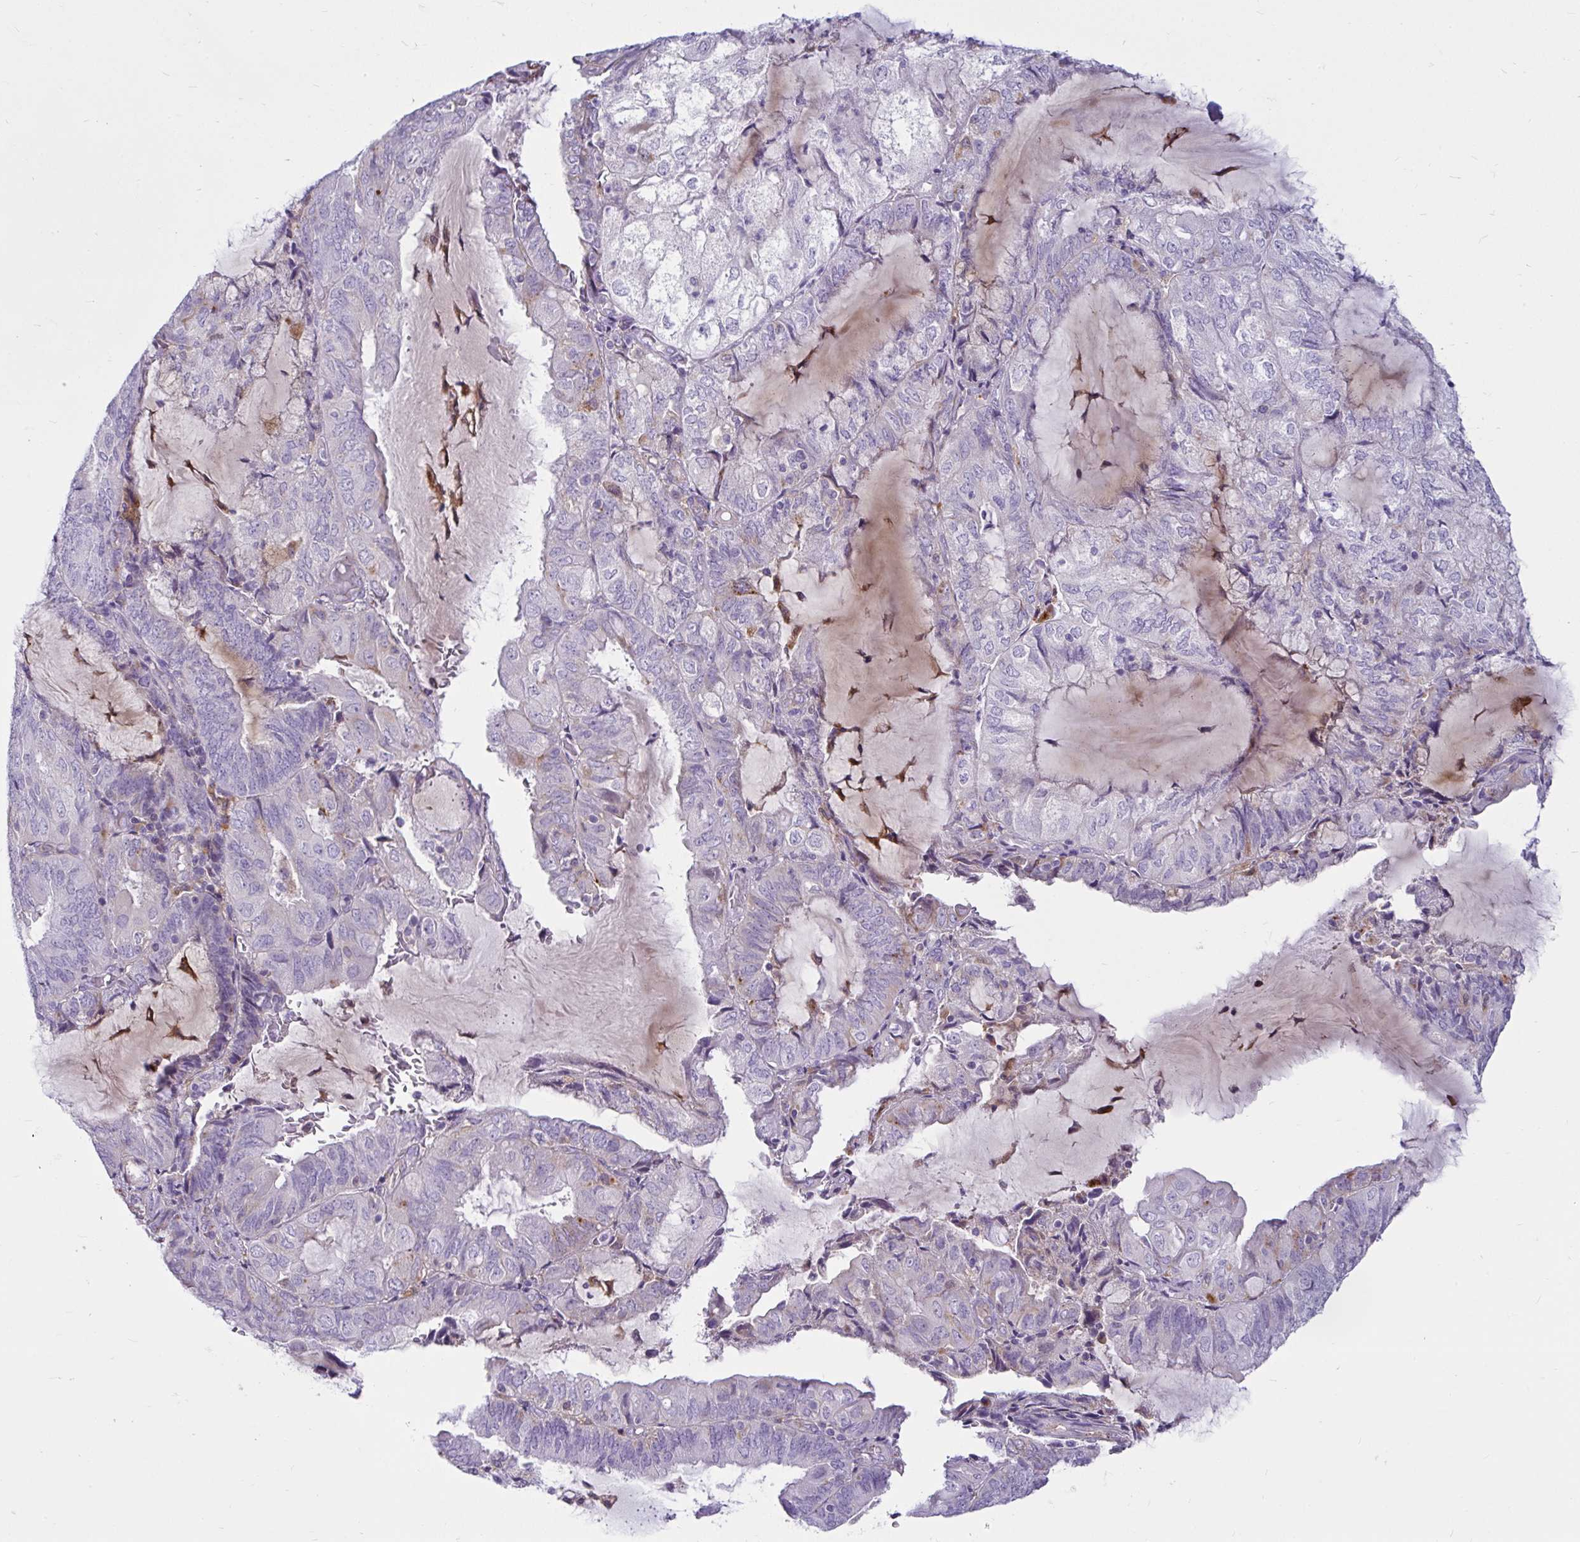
{"staining": {"intensity": "negative", "quantity": "none", "location": "none"}, "tissue": "endometrial cancer", "cell_type": "Tumor cells", "image_type": "cancer", "snomed": [{"axis": "morphology", "description": "Adenocarcinoma, NOS"}, {"axis": "topography", "description": "Endometrium"}], "caption": "Tumor cells show no significant protein expression in endometrial cancer.", "gene": "CTSZ", "patient": {"sex": "female", "age": 81}}